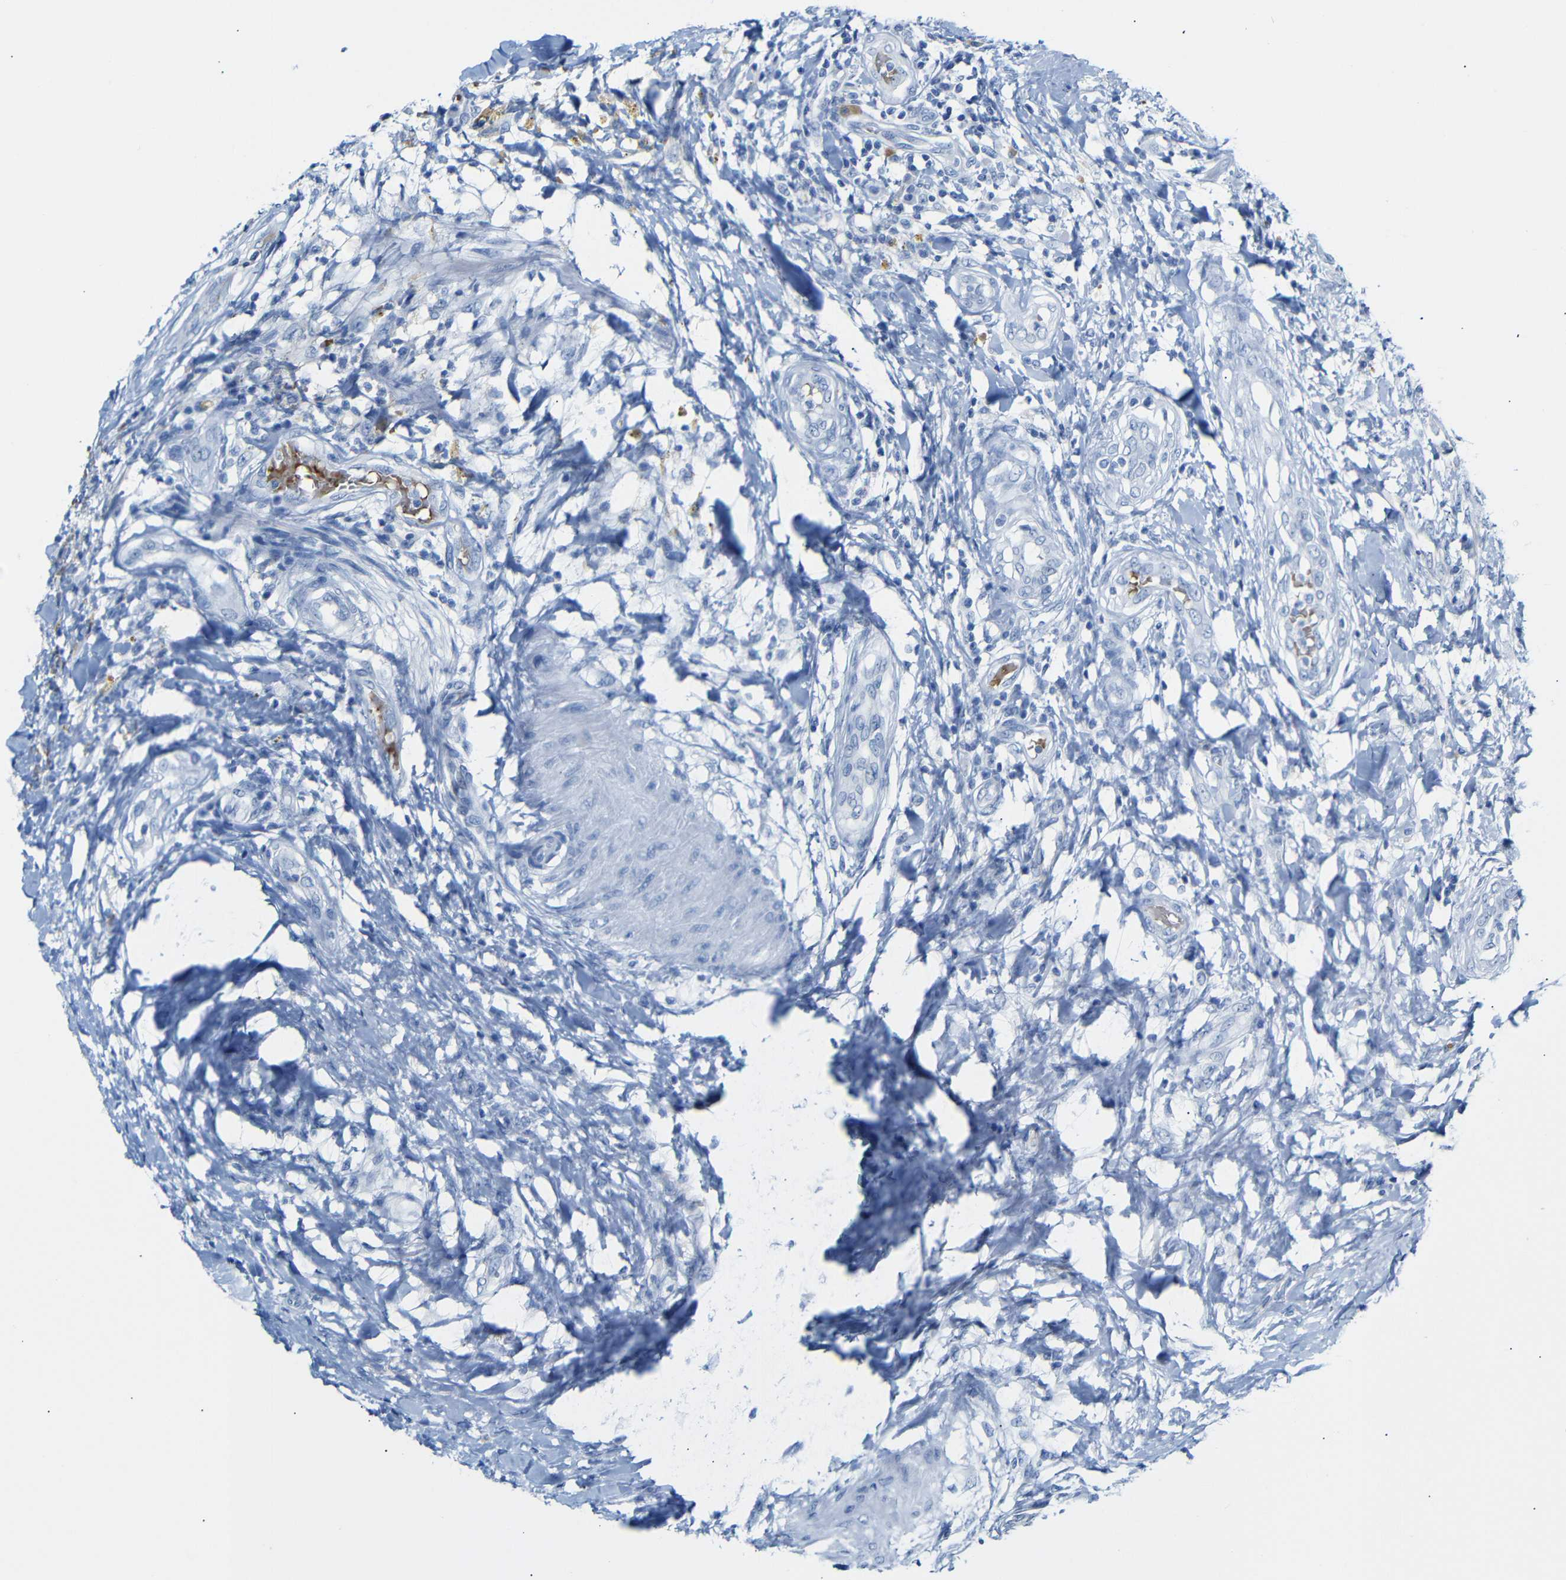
{"staining": {"intensity": "negative", "quantity": "none", "location": "none"}, "tissue": "testis cancer", "cell_type": "Tumor cells", "image_type": "cancer", "snomed": [{"axis": "morphology", "description": "Seminoma, NOS"}, {"axis": "topography", "description": "Testis"}], "caption": "This is an IHC micrograph of human testis cancer (seminoma). There is no expression in tumor cells.", "gene": "ERVMER34-1", "patient": {"sex": "male", "age": 59}}